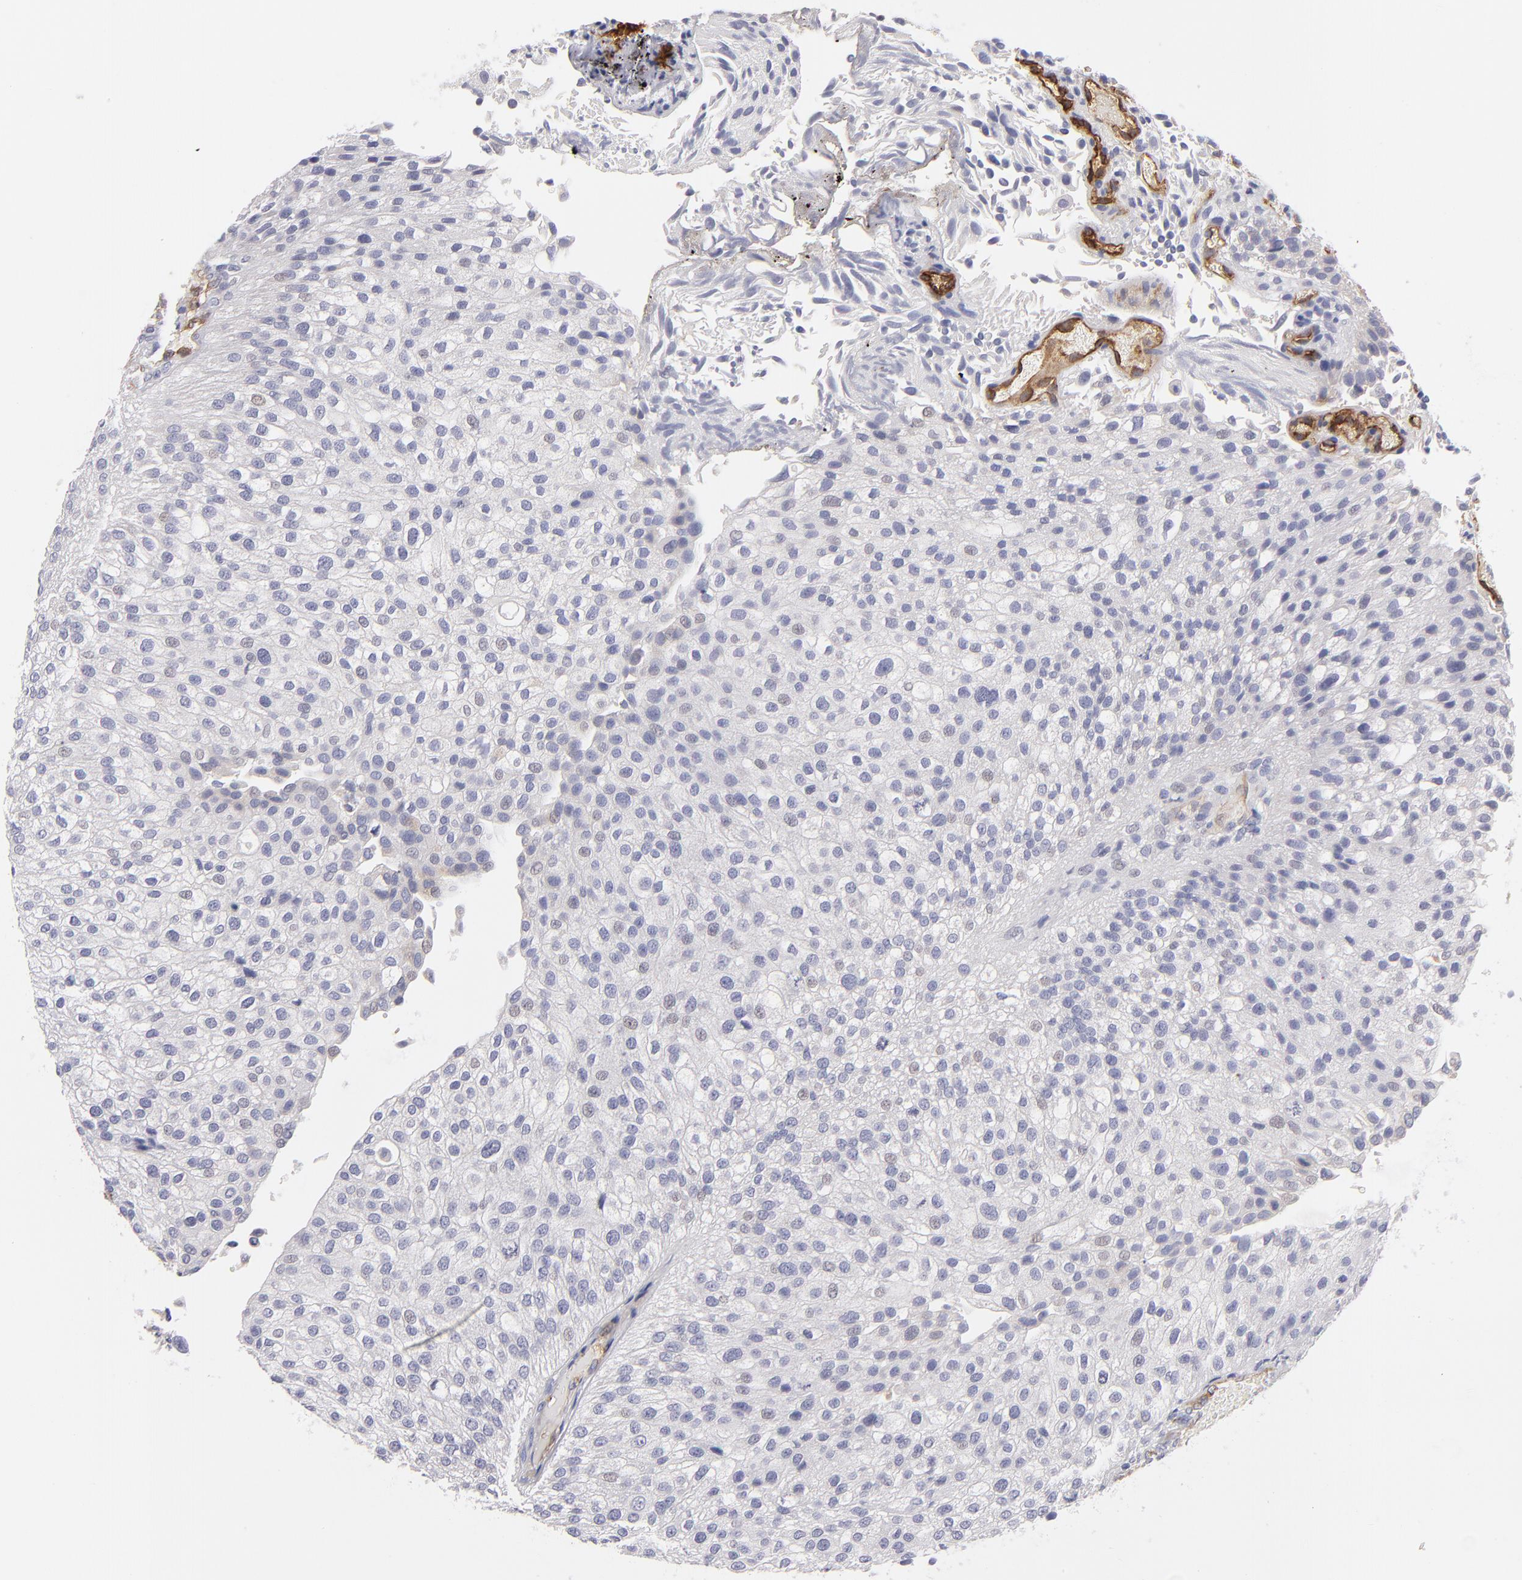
{"staining": {"intensity": "negative", "quantity": "none", "location": "none"}, "tissue": "urothelial cancer", "cell_type": "Tumor cells", "image_type": "cancer", "snomed": [{"axis": "morphology", "description": "Urothelial carcinoma, Low grade"}, {"axis": "topography", "description": "Urinary bladder"}], "caption": "Tumor cells show no significant positivity in low-grade urothelial carcinoma.", "gene": "PLVAP", "patient": {"sex": "female", "age": 89}}